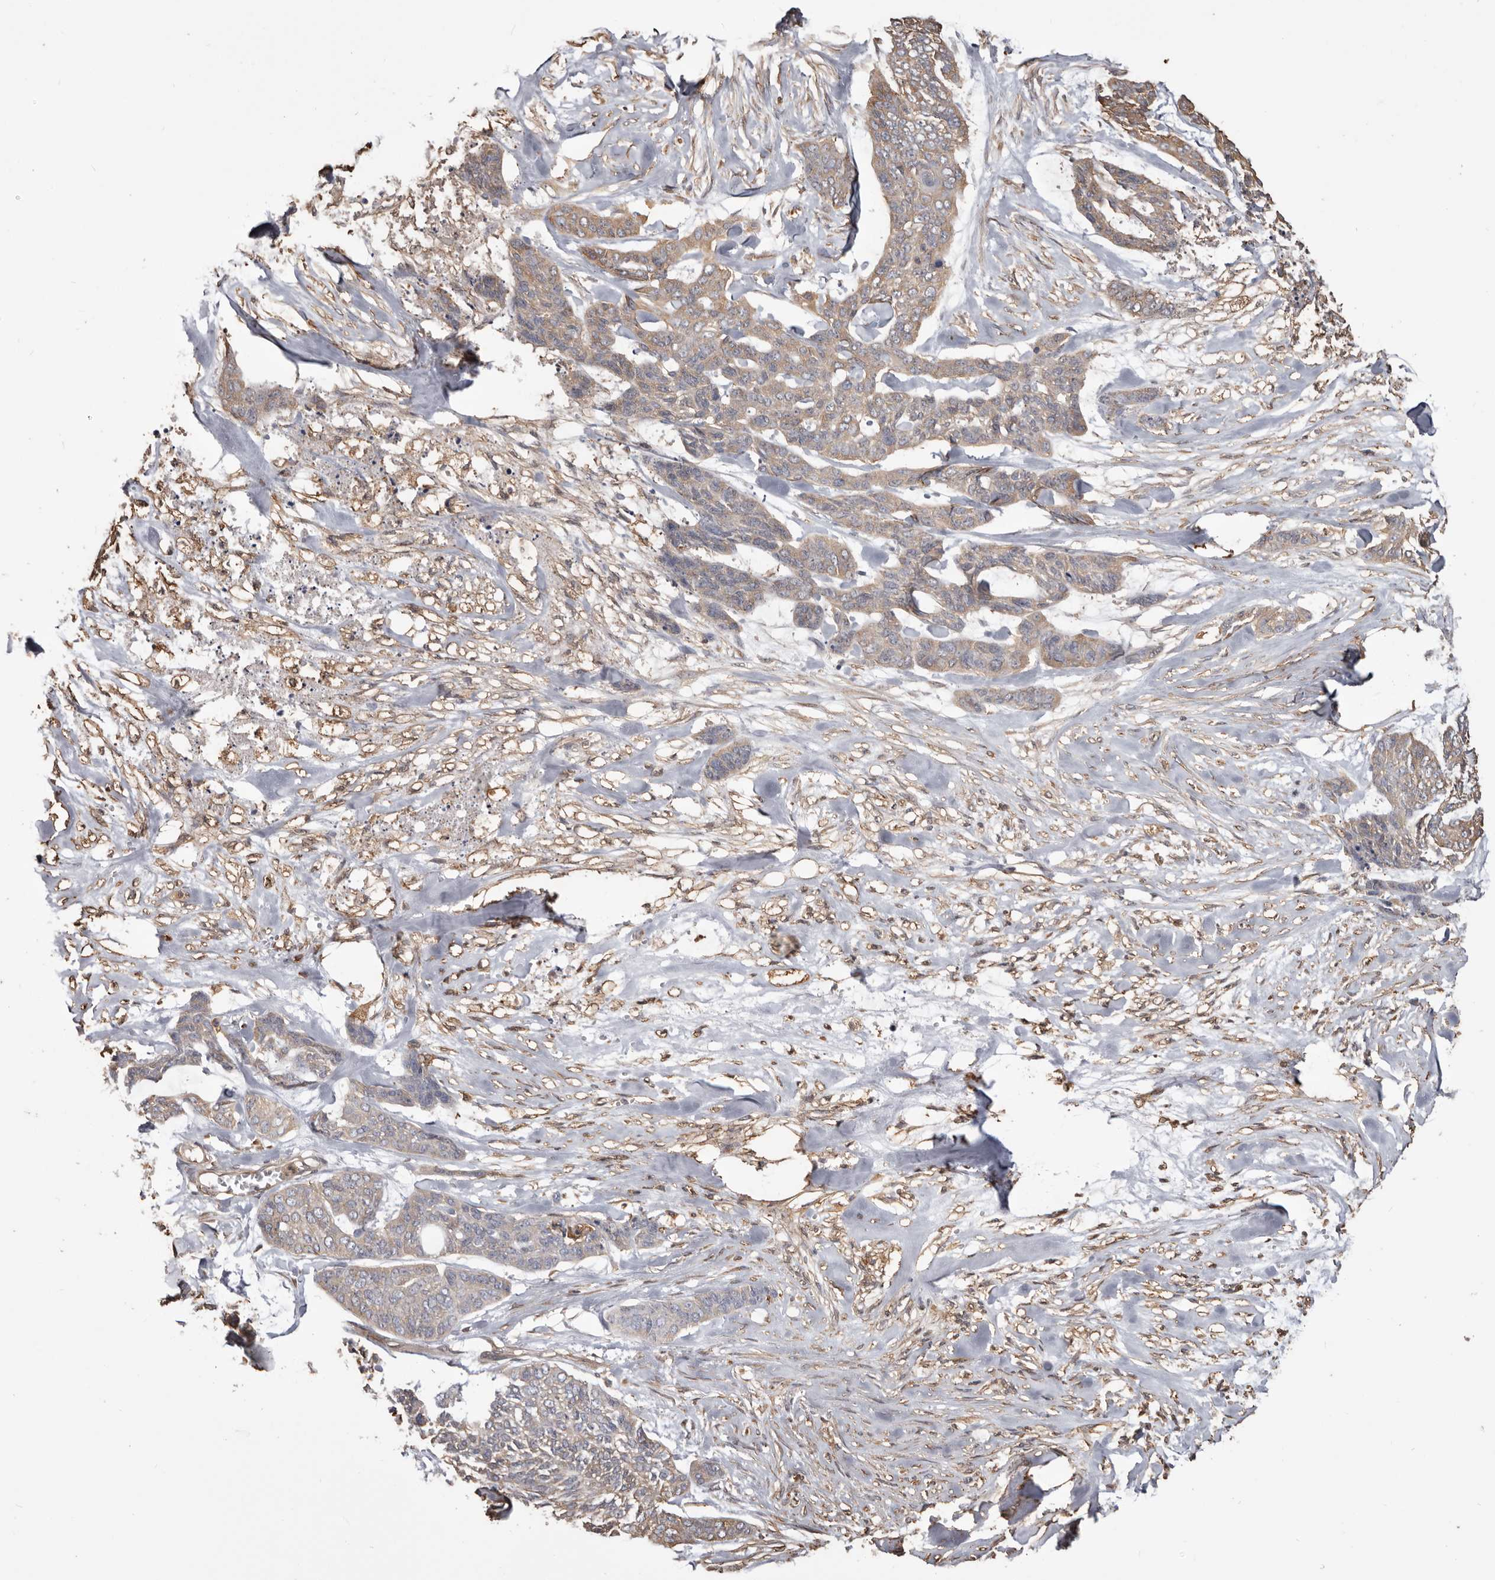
{"staining": {"intensity": "moderate", "quantity": "25%-75%", "location": "cytoplasmic/membranous"}, "tissue": "skin cancer", "cell_type": "Tumor cells", "image_type": "cancer", "snomed": [{"axis": "morphology", "description": "Basal cell carcinoma"}, {"axis": "topography", "description": "Skin"}], "caption": "Basal cell carcinoma (skin) stained with a protein marker exhibits moderate staining in tumor cells.", "gene": "PKM", "patient": {"sex": "female", "age": 64}}